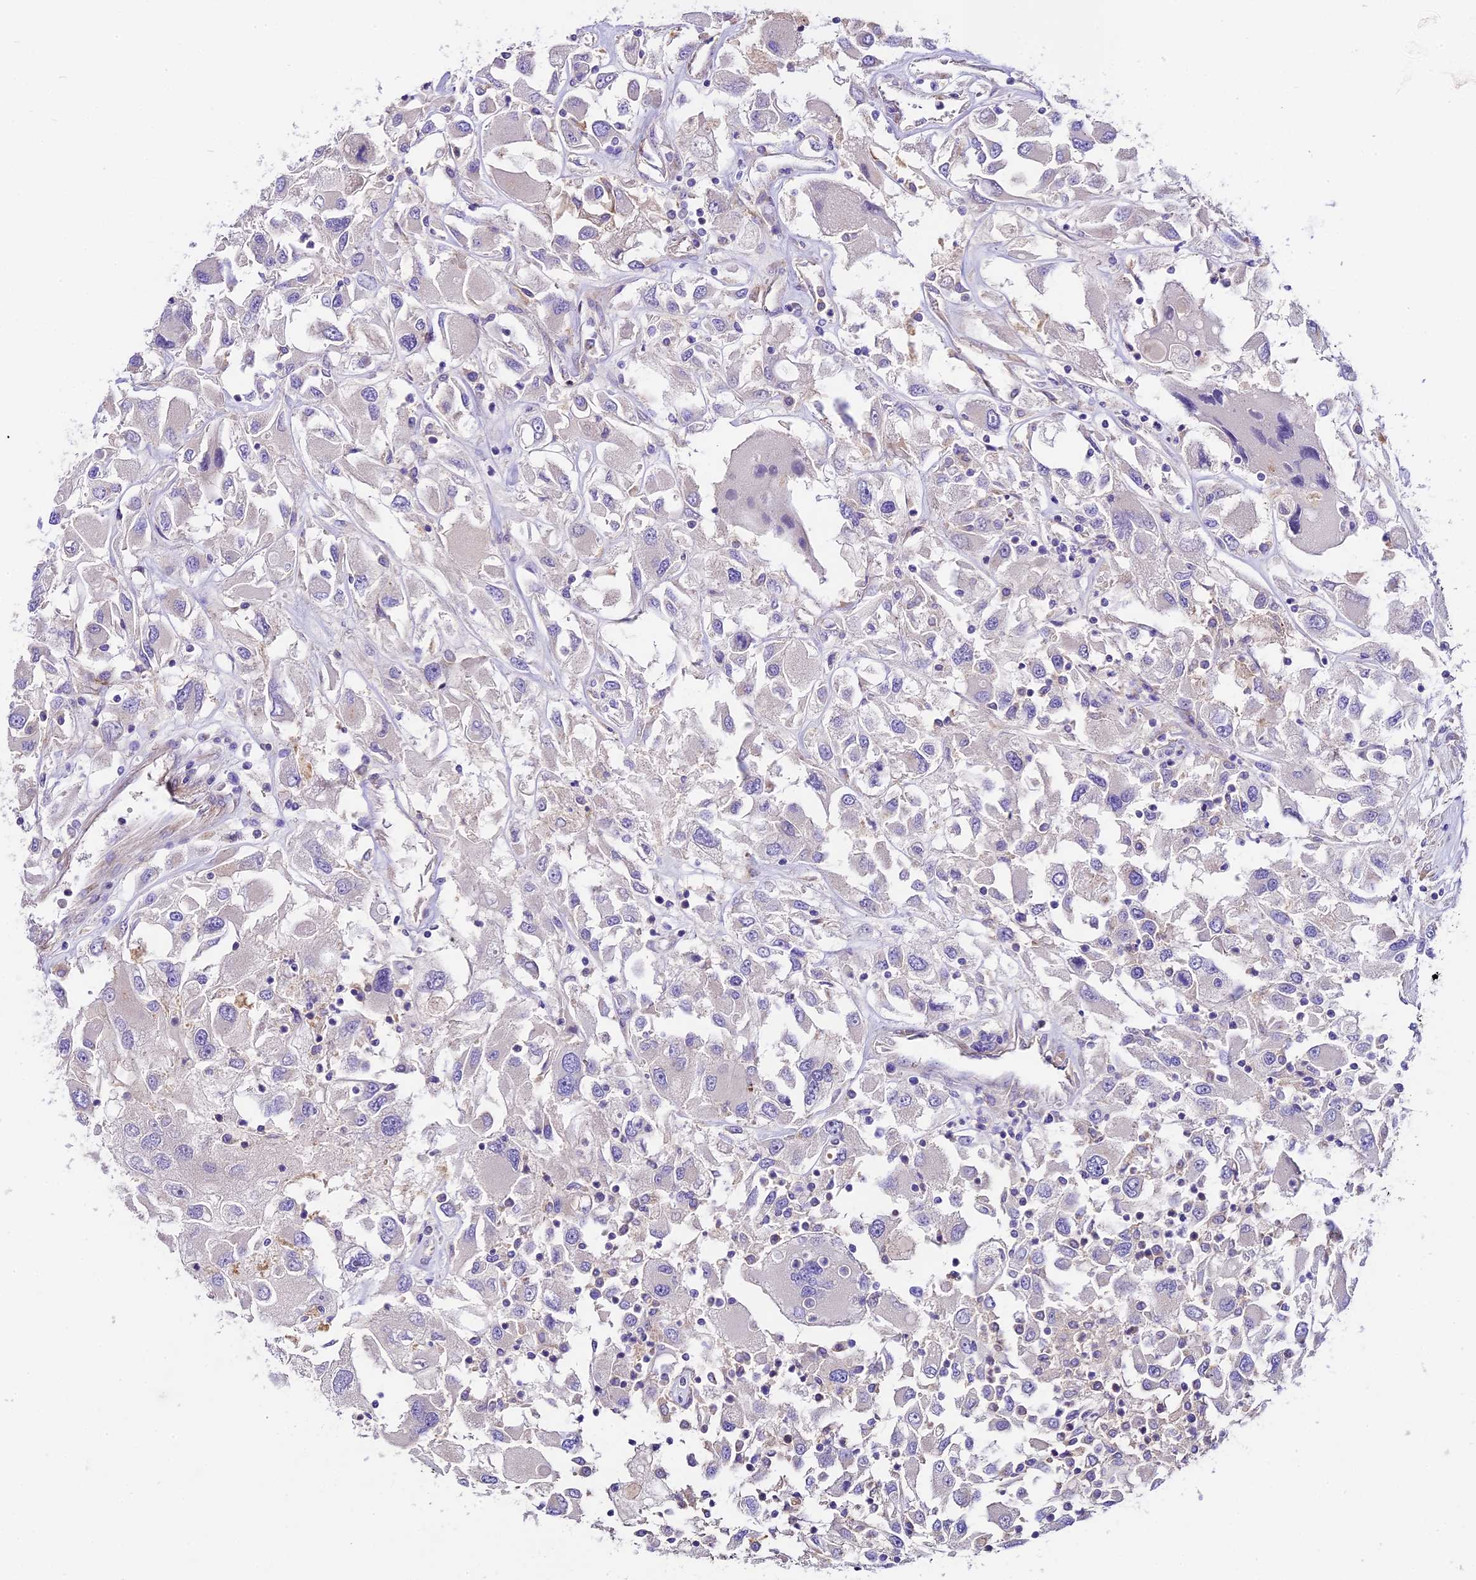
{"staining": {"intensity": "negative", "quantity": "none", "location": "none"}, "tissue": "renal cancer", "cell_type": "Tumor cells", "image_type": "cancer", "snomed": [{"axis": "morphology", "description": "Adenocarcinoma, NOS"}, {"axis": "topography", "description": "Kidney"}], "caption": "High magnification brightfield microscopy of renal cancer (adenocarcinoma) stained with DAB (brown) and counterstained with hematoxylin (blue): tumor cells show no significant expression.", "gene": "PEMT", "patient": {"sex": "female", "age": 52}}